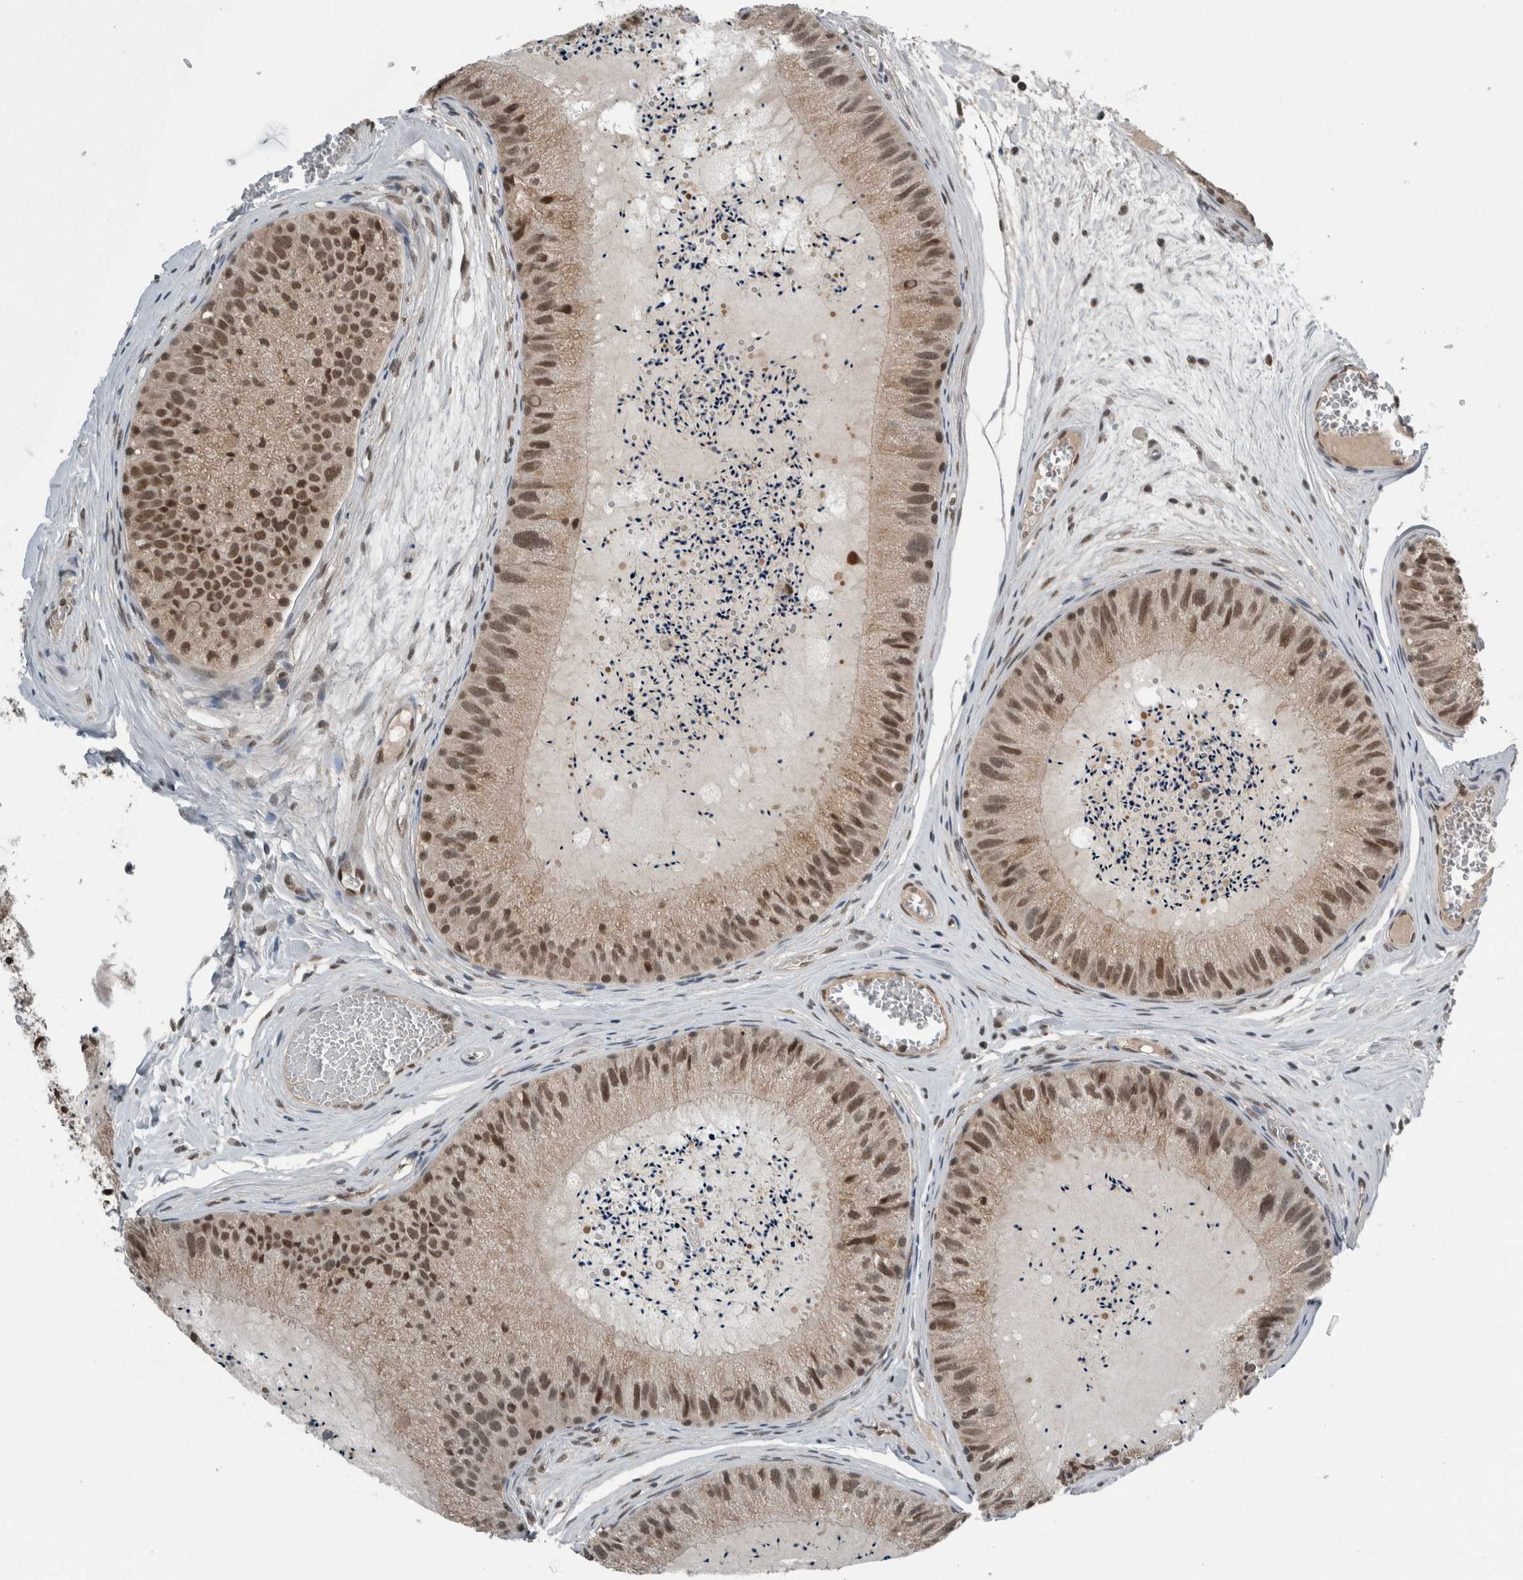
{"staining": {"intensity": "moderate", "quantity": ">75%", "location": "cytoplasmic/membranous,nuclear"}, "tissue": "epididymis", "cell_type": "Glandular cells", "image_type": "normal", "snomed": [{"axis": "morphology", "description": "Normal tissue, NOS"}, {"axis": "topography", "description": "Epididymis"}], "caption": "This histopathology image displays IHC staining of unremarkable epididymis, with medium moderate cytoplasmic/membranous,nuclear expression in approximately >75% of glandular cells.", "gene": "SPAG7", "patient": {"sex": "male", "age": 31}}